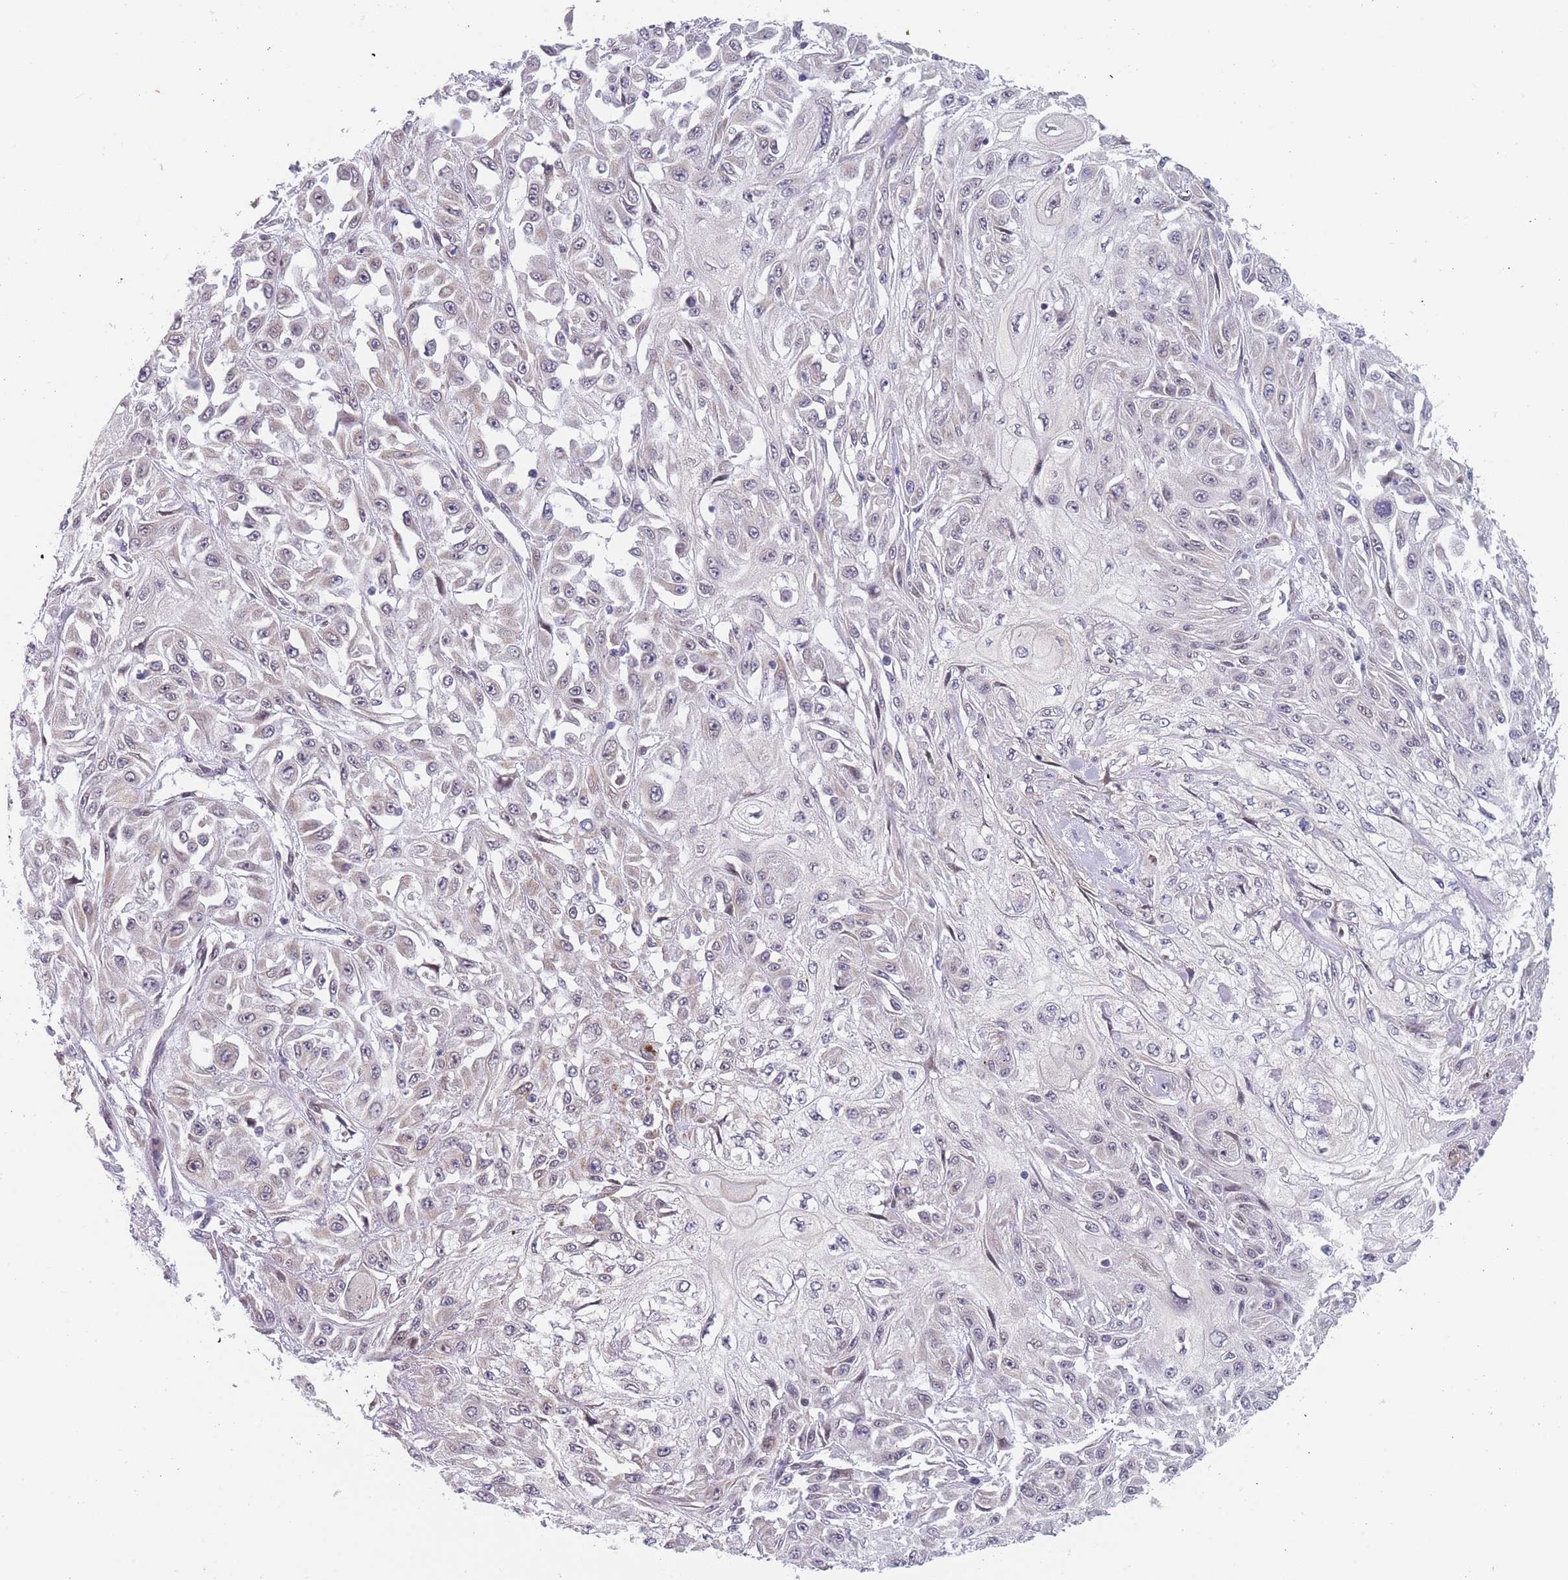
{"staining": {"intensity": "negative", "quantity": "none", "location": "none"}, "tissue": "skin cancer", "cell_type": "Tumor cells", "image_type": "cancer", "snomed": [{"axis": "morphology", "description": "Squamous cell carcinoma, NOS"}, {"axis": "morphology", "description": "Squamous cell carcinoma, metastatic, NOS"}, {"axis": "topography", "description": "Skin"}, {"axis": "topography", "description": "Lymph node"}], "caption": "Skin cancer (squamous cell carcinoma) was stained to show a protein in brown. There is no significant expression in tumor cells. (DAB (3,3'-diaminobenzidine) immunohistochemistry with hematoxylin counter stain).", "gene": "TMED10", "patient": {"sex": "male", "age": 75}}